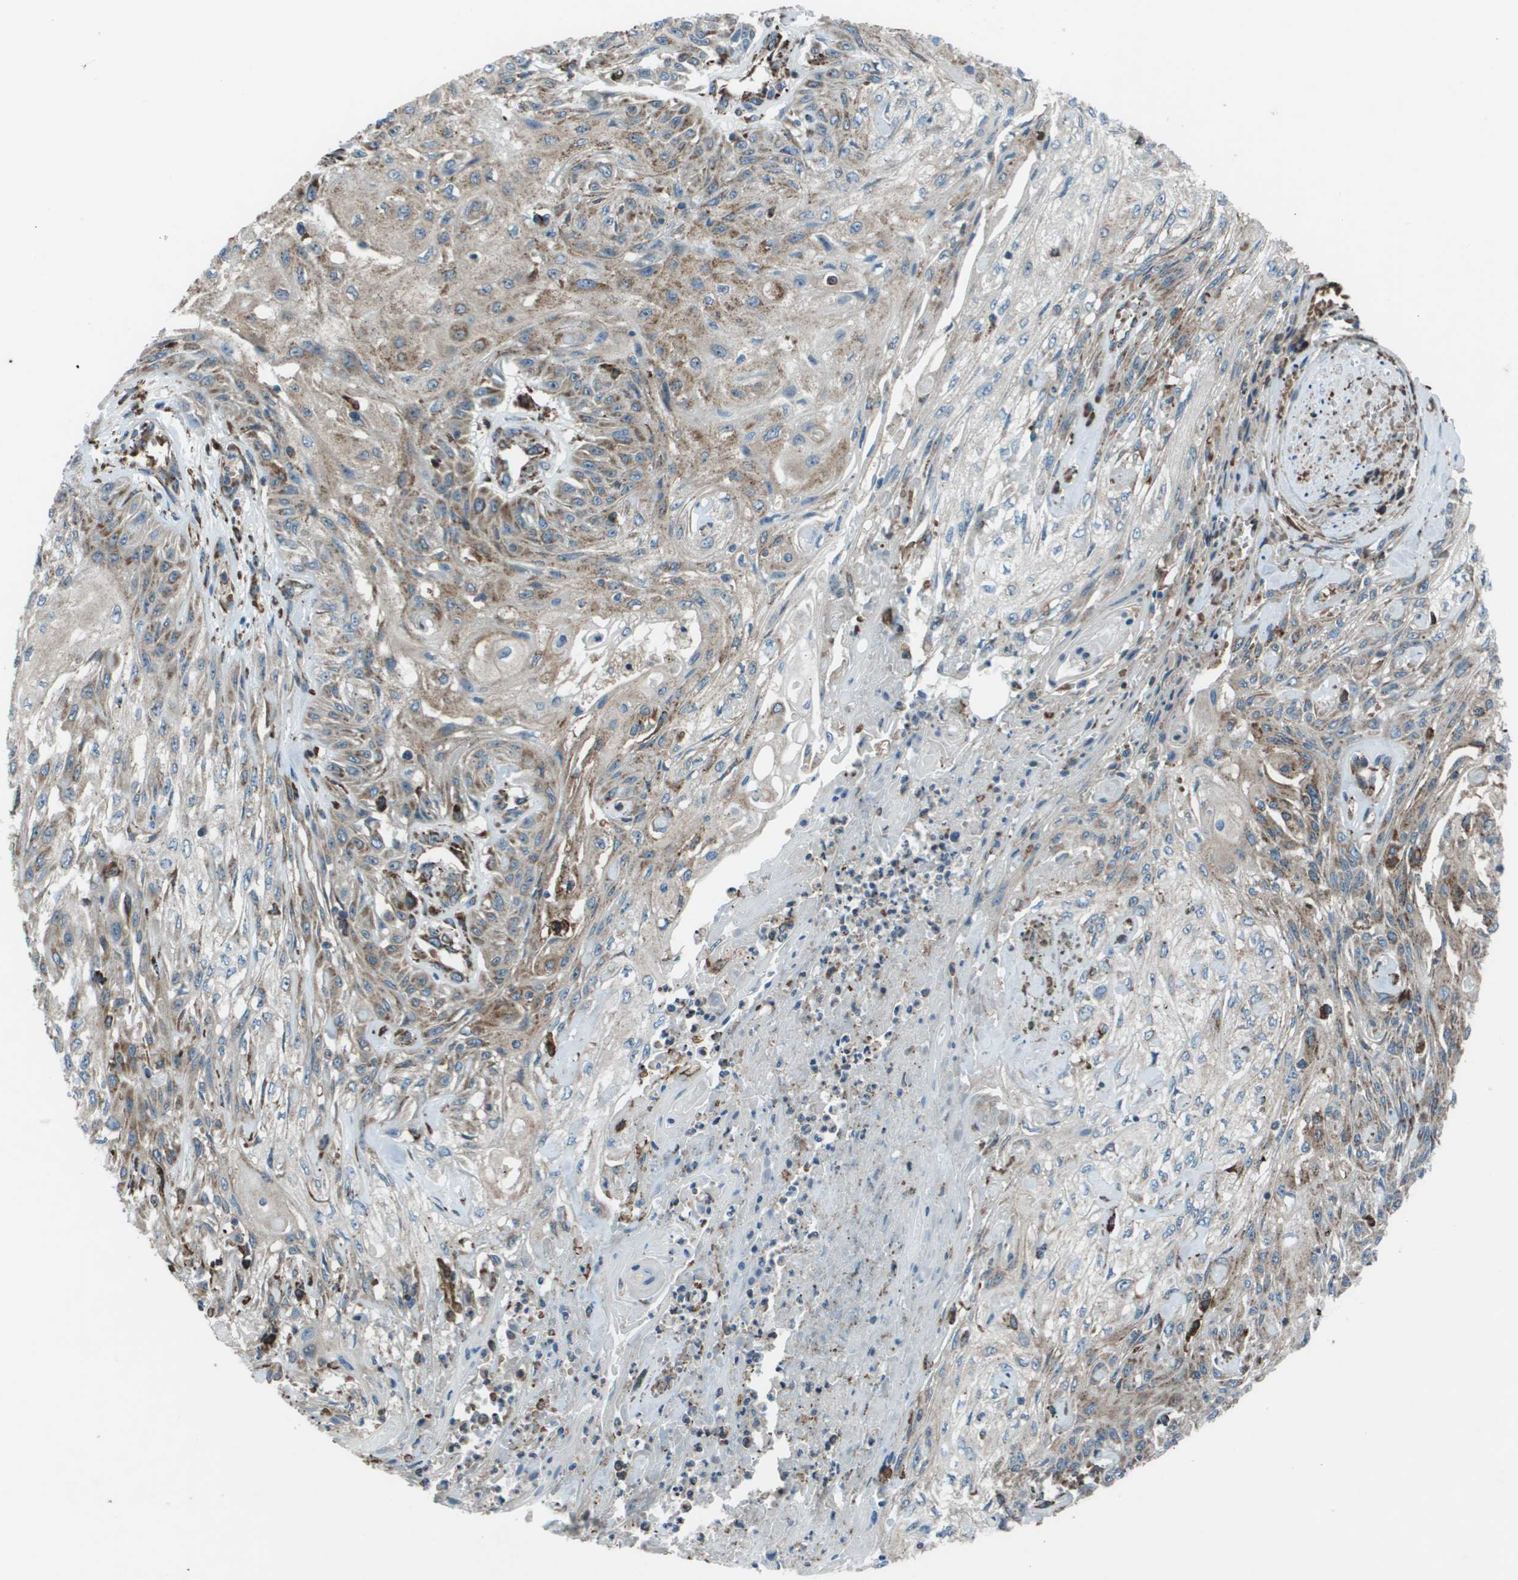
{"staining": {"intensity": "moderate", "quantity": "<25%", "location": "cytoplasmic/membranous"}, "tissue": "skin cancer", "cell_type": "Tumor cells", "image_type": "cancer", "snomed": [{"axis": "morphology", "description": "Squamous cell carcinoma, NOS"}, {"axis": "morphology", "description": "Squamous cell carcinoma, metastatic, NOS"}, {"axis": "topography", "description": "Skin"}, {"axis": "topography", "description": "Lymph node"}], "caption": "IHC histopathology image of skin squamous cell carcinoma stained for a protein (brown), which displays low levels of moderate cytoplasmic/membranous staining in about <25% of tumor cells.", "gene": "UTS2", "patient": {"sex": "male", "age": 75}}